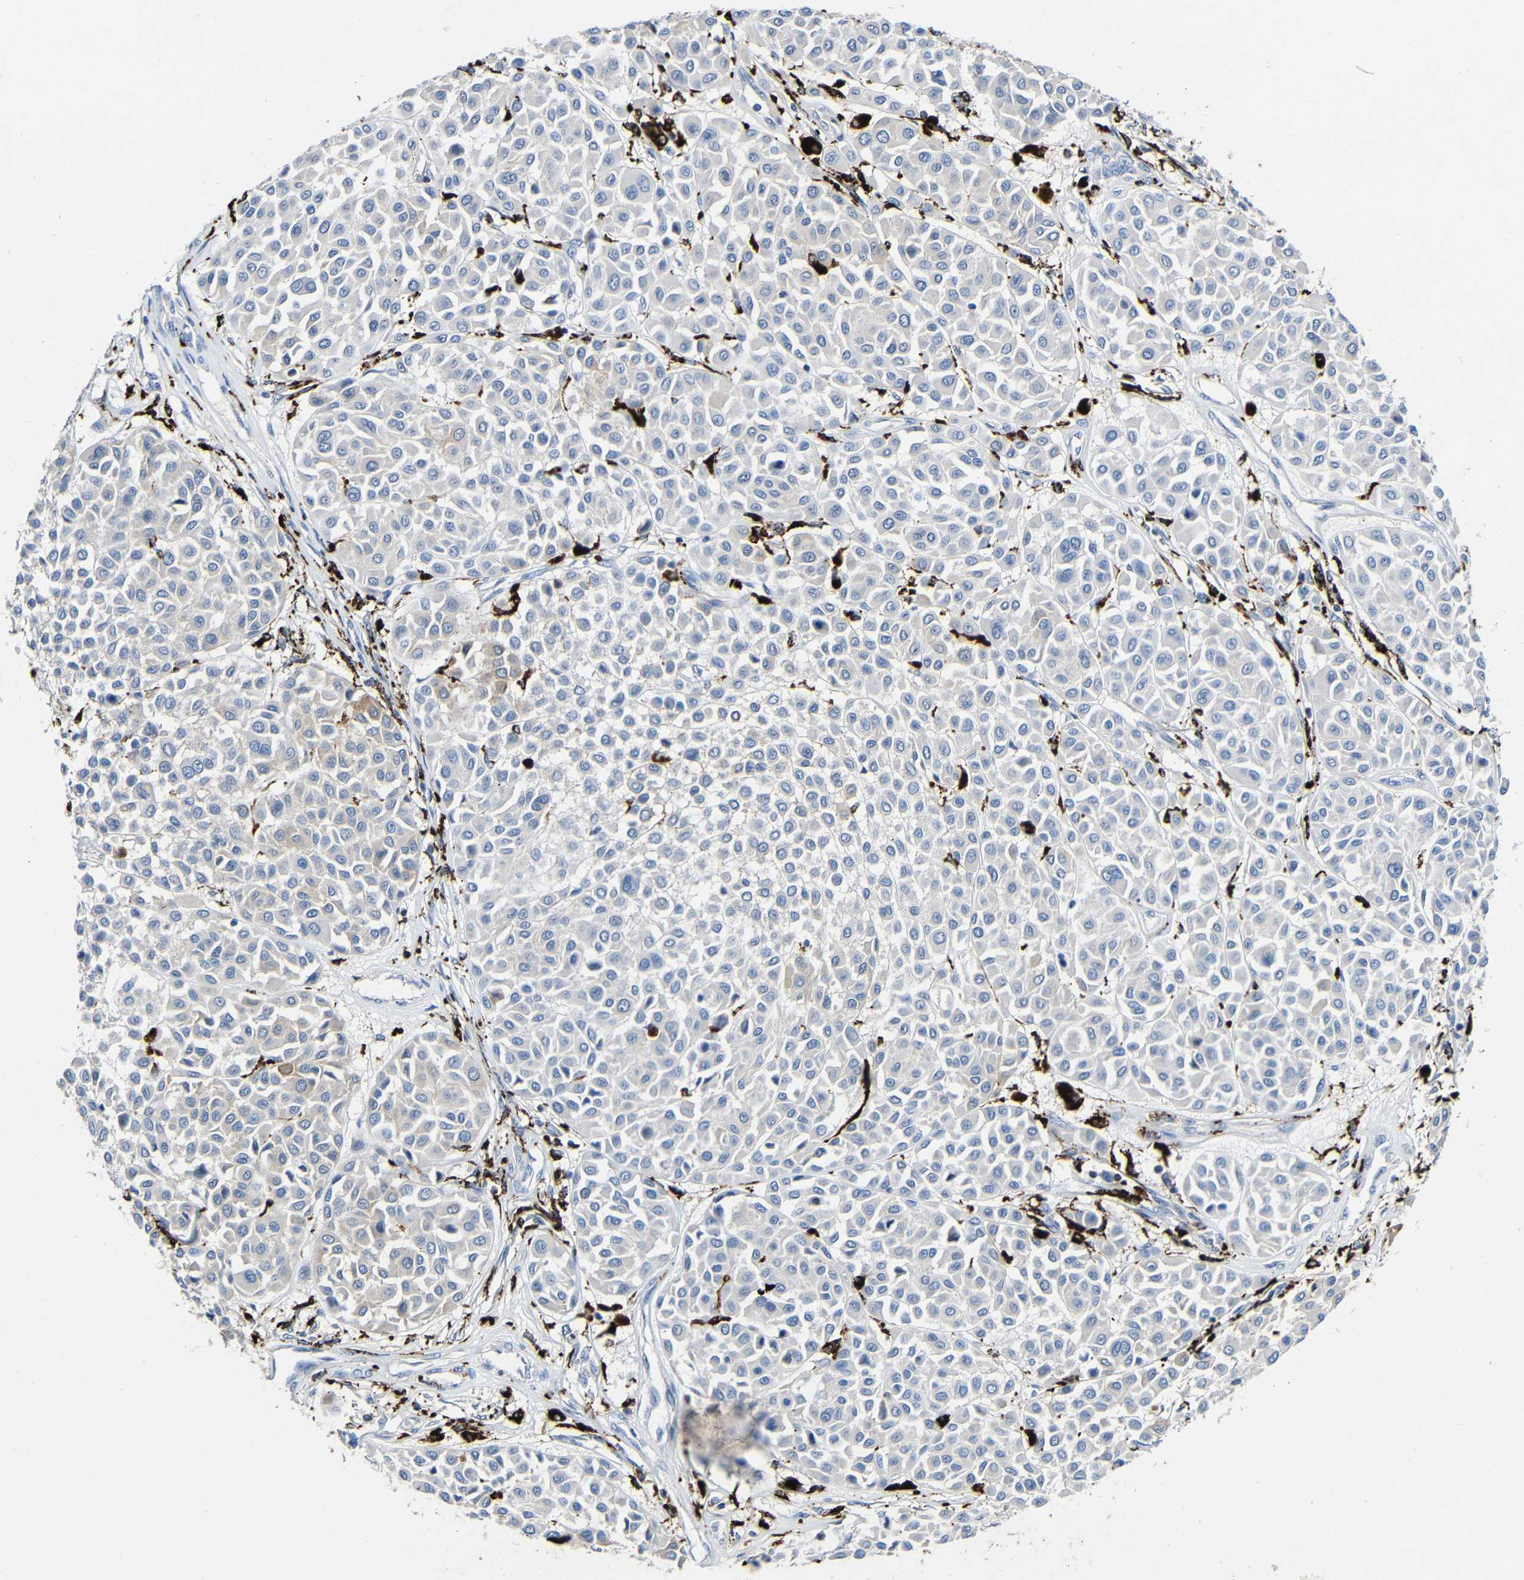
{"staining": {"intensity": "negative", "quantity": "none", "location": "none"}, "tissue": "melanoma", "cell_type": "Tumor cells", "image_type": "cancer", "snomed": [{"axis": "morphology", "description": "Malignant melanoma, Metastatic site"}, {"axis": "topography", "description": "Soft tissue"}], "caption": "Micrograph shows no protein expression in tumor cells of malignant melanoma (metastatic site) tissue.", "gene": "HLA-DMA", "patient": {"sex": "male", "age": 41}}